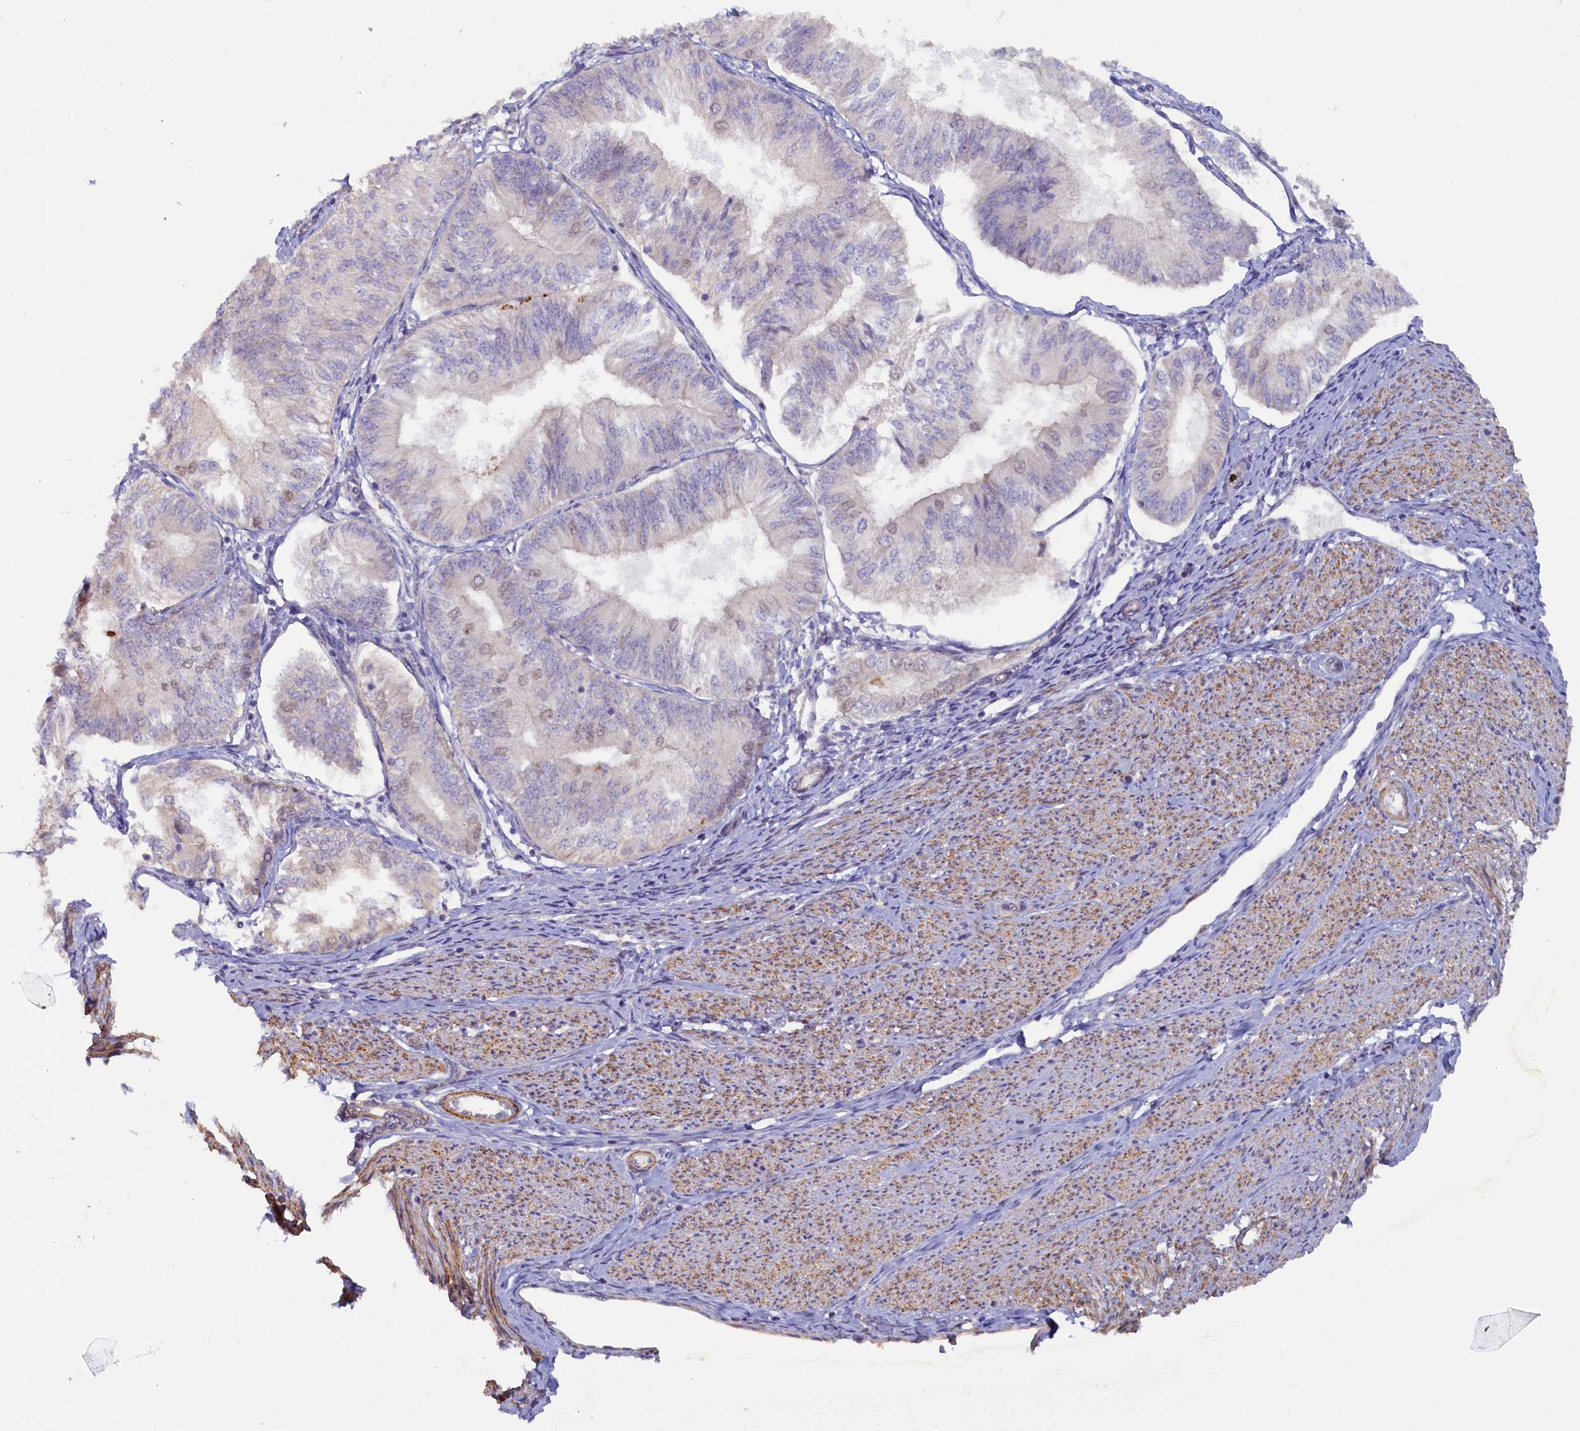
{"staining": {"intensity": "negative", "quantity": "none", "location": "none"}, "tissue": "endometrial cancer", "cell_type": "Tumor cells", "image_type": "cancer", "snomed": [{"axis": "morphology", "description": "Adenocarcinoma, NOS"}, {"axis": "topography", "description": "Endometrium"}], "caption": "A photomicrograph of endometrial cancer (adenocarcinoma) stained for a protein demonstrates no brown staining in tumor cells.", "gene": "MYO16", "patient": {"sex": "female", "age": 58}}